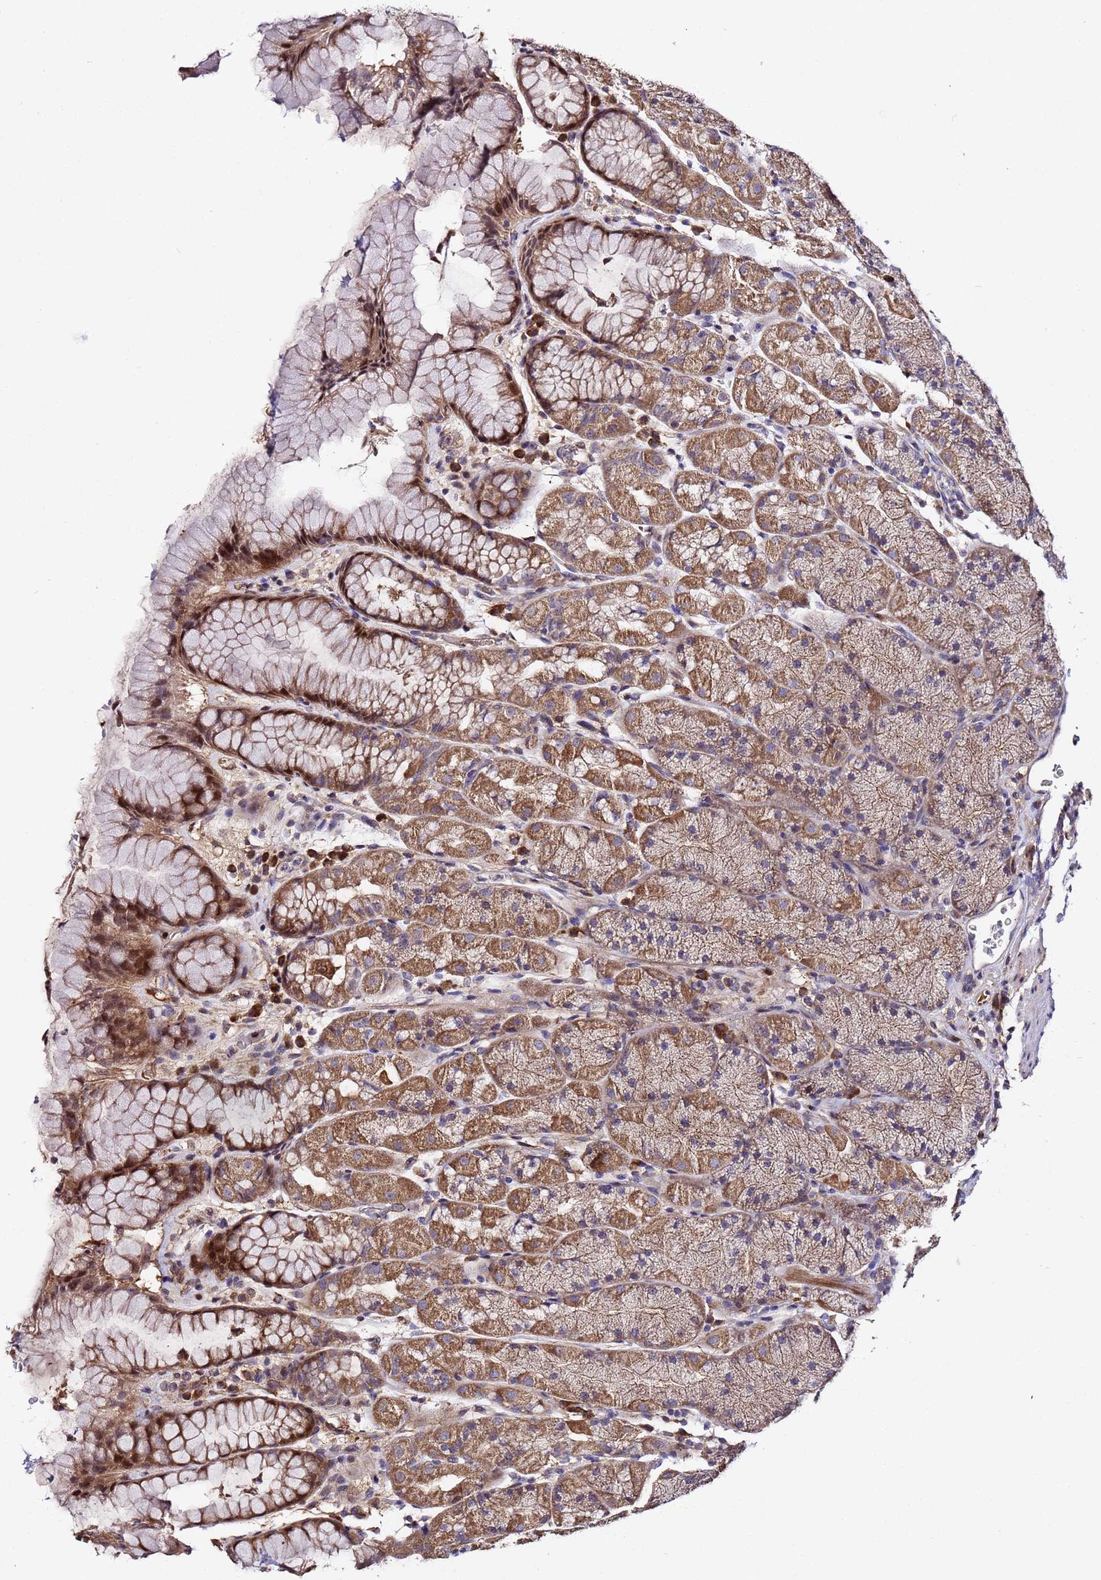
{"staining": {"intensity": "strong", "quantity": ">75%", "location": "cytoplasmic/membranous,nuclear"}, "tissue": "stomach", "cell_type": "Glandular cells", "image_type": "normal", "snomed": [{"axis": "morphology", "description": "Normal tissue, NOS"}, {"axis": "topography", "description": "Stomach, upper"}, {"axis": "topography", "description": "Stomach, lower"}], "caption": "A high amount of strong cytoplasmic/membranous,nuclear expression is seen in about >75% of glandular cells in normal stomach.", "gene": "WNK4", "patient": {"sex": "male", "age": 67}}